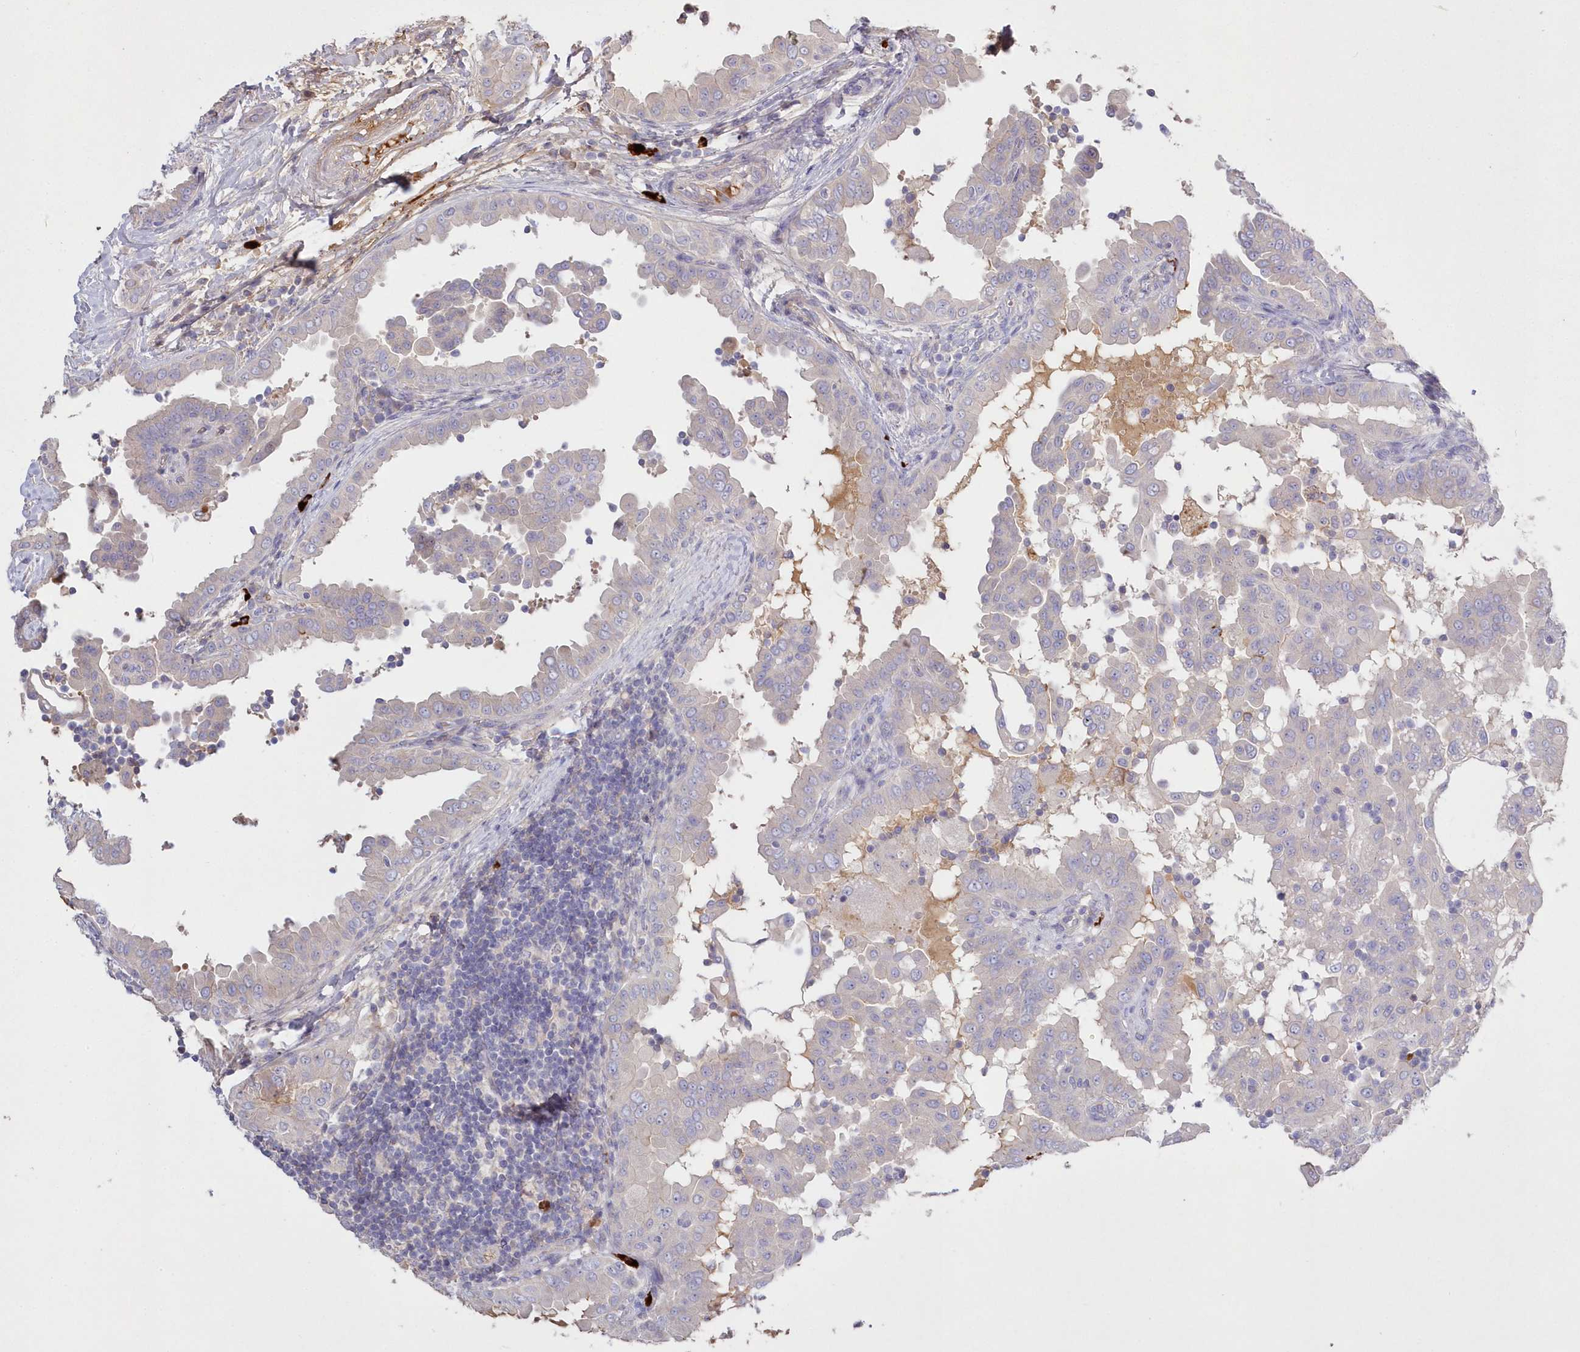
{"staining": {"intensity": "weak", "quantity": "<25%", "location": "cytoplasmic/membranous"}, "tissue": "thyroid cancer", "cell_type": "Tumor cells", "image_type": "cancer", "snomed": [{"axis": "morphology", "description": "Papillary adenocarcinoma, NOS"}, {"axis": "topography", "description": "Thyroid gland"}], "caption": "Tumor cells are negative for protein expression in human thyroid cancer.", "gene": "WBP1L", "patient": {"sex": "male", "age": 33}}